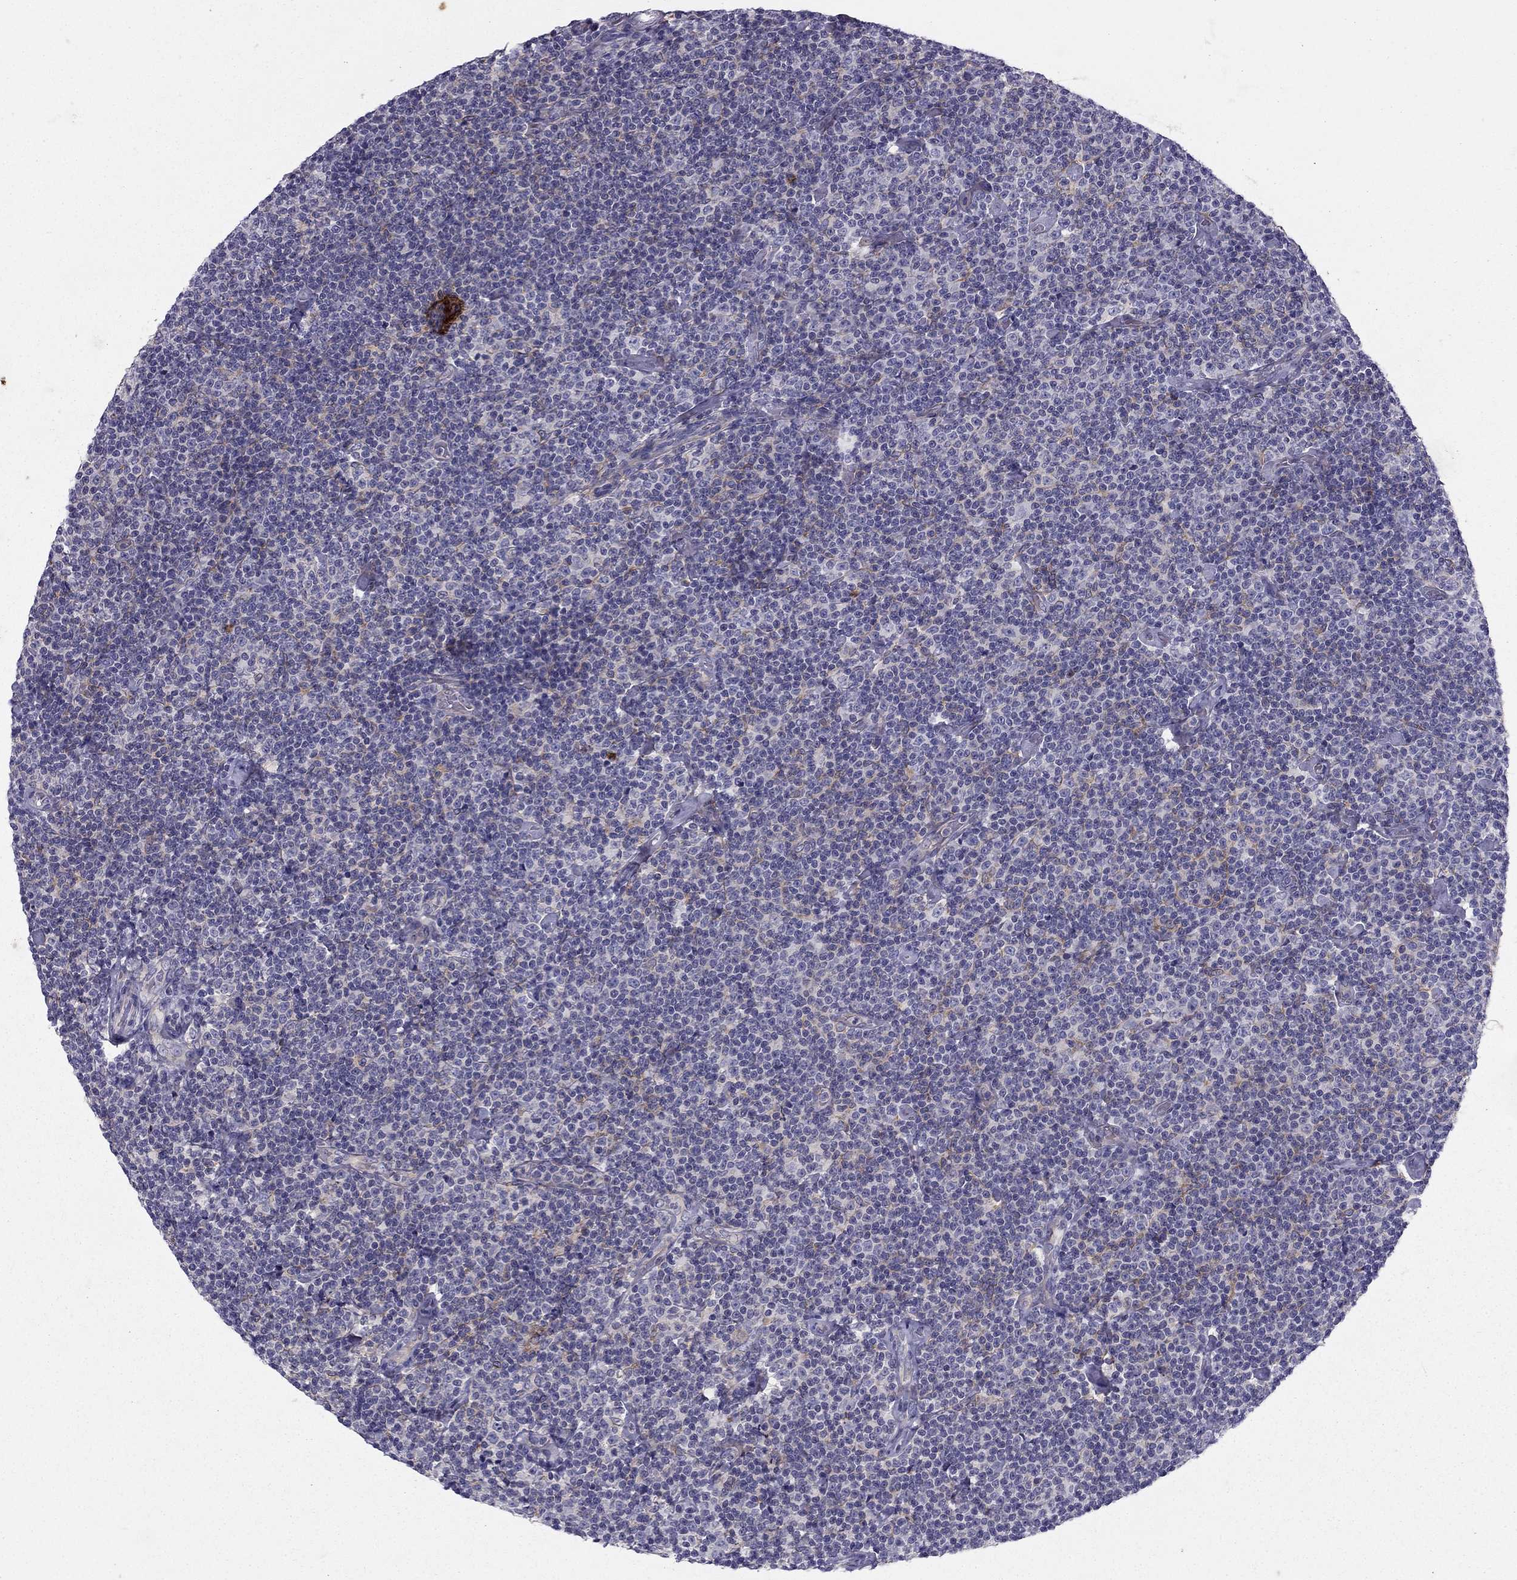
{"staining": {"intensity": "negative", "quantity": "none", "location": "none"}, "tissue": "lymphoma", "cell_type": "Tumor cells", "image_type": "cancer", "snomed": [{"axis": "morphology", "description": "Malignant lymphoma, non-Hodgkin's type, Low grade"}, {"axis": "topography", "description": "Lymph node"}], "caption": "A photomicrograph of malignant lymphoma, non-Hodgkin's type (low-grade) stained for a protein displays no brown staining in tumor cells. The staining was performed using DAB to visualize the protein expression in brown, while the nuclei were stained in blue with hematoxylin (Magnification: 20x).", "gene": "SYT5", "patient": {"sex": "male", "age": 81}}